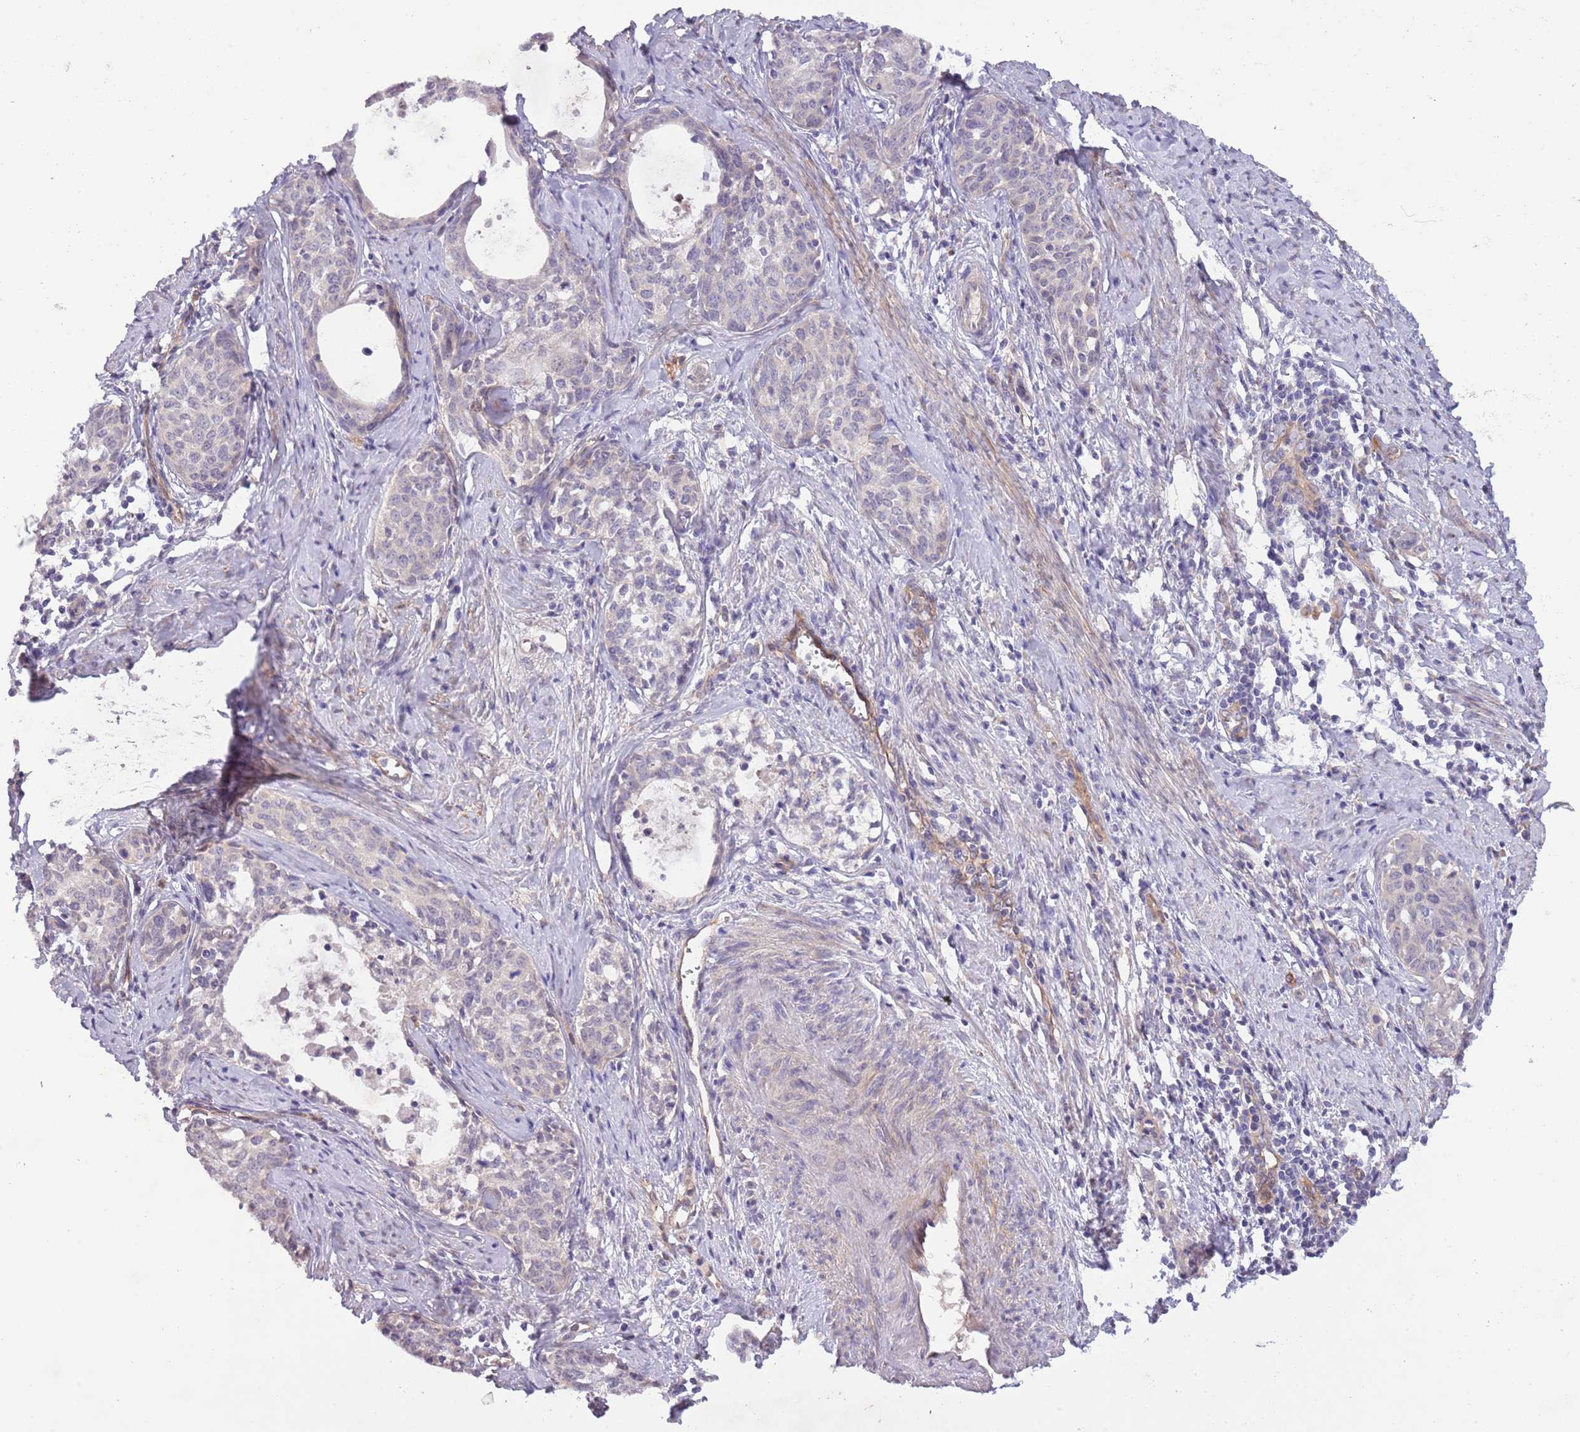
{"staining": {"intensity": "negative", "quantity": "none", "location": "none"}, "tissue": "cervical cancer", "cell_type": "Tumor cells", "image_type": "cancer", "snomed": [{"axis": "morphology", "description": "Squamous cell carcinoma, NOS"}, {"axis": "topography", "description": "Cervix"}], "caption": "Tumor cells are negative for brown protein staining in squamous cell carcinoma (cervical).", "gene": "ZNF658", "patient": {"sex": "female", "age": 52}}